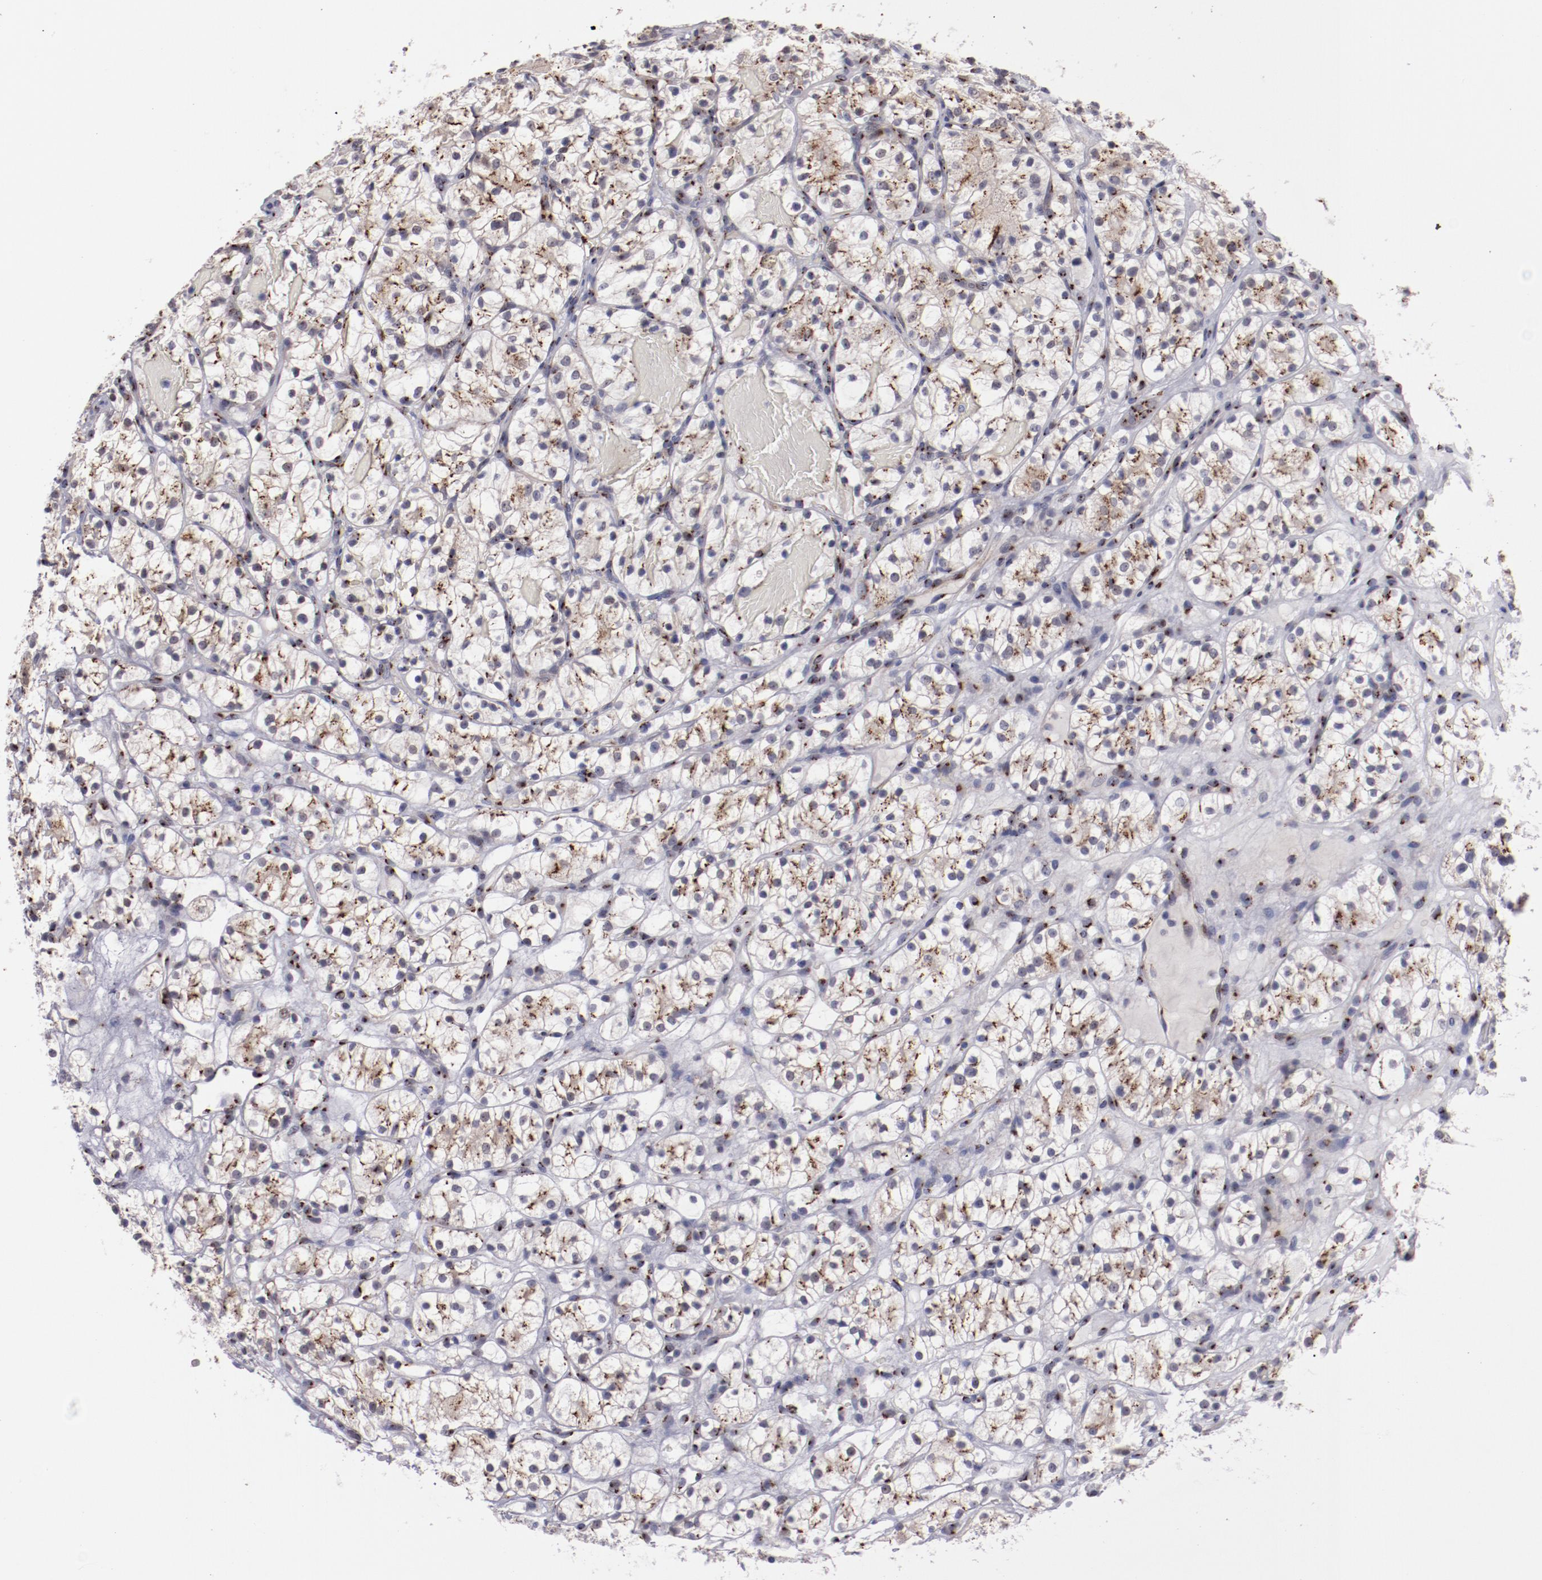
{"staining": {"intensity": "strong", "quantity": "25%-75%", "location": "cytoplasmic/membranous"}, "tissue": "renal cancer", "cell_type": "Tumor cells", "image_type": "cancer", "snomed": [{"axis": "morphology", "description": "Adenocarcinoma, NOS"}, {"axis": "topography", "description": "Kidney"}], "caption": "Immunohistochemical staining of renal adenocarcinoma displays high levels of strong cytoplasmic/membranous protein expression in about 25%-75% of tumor cells.", "gene": "GOLIM4", "patient": {"sex": "female", "age": 60}}